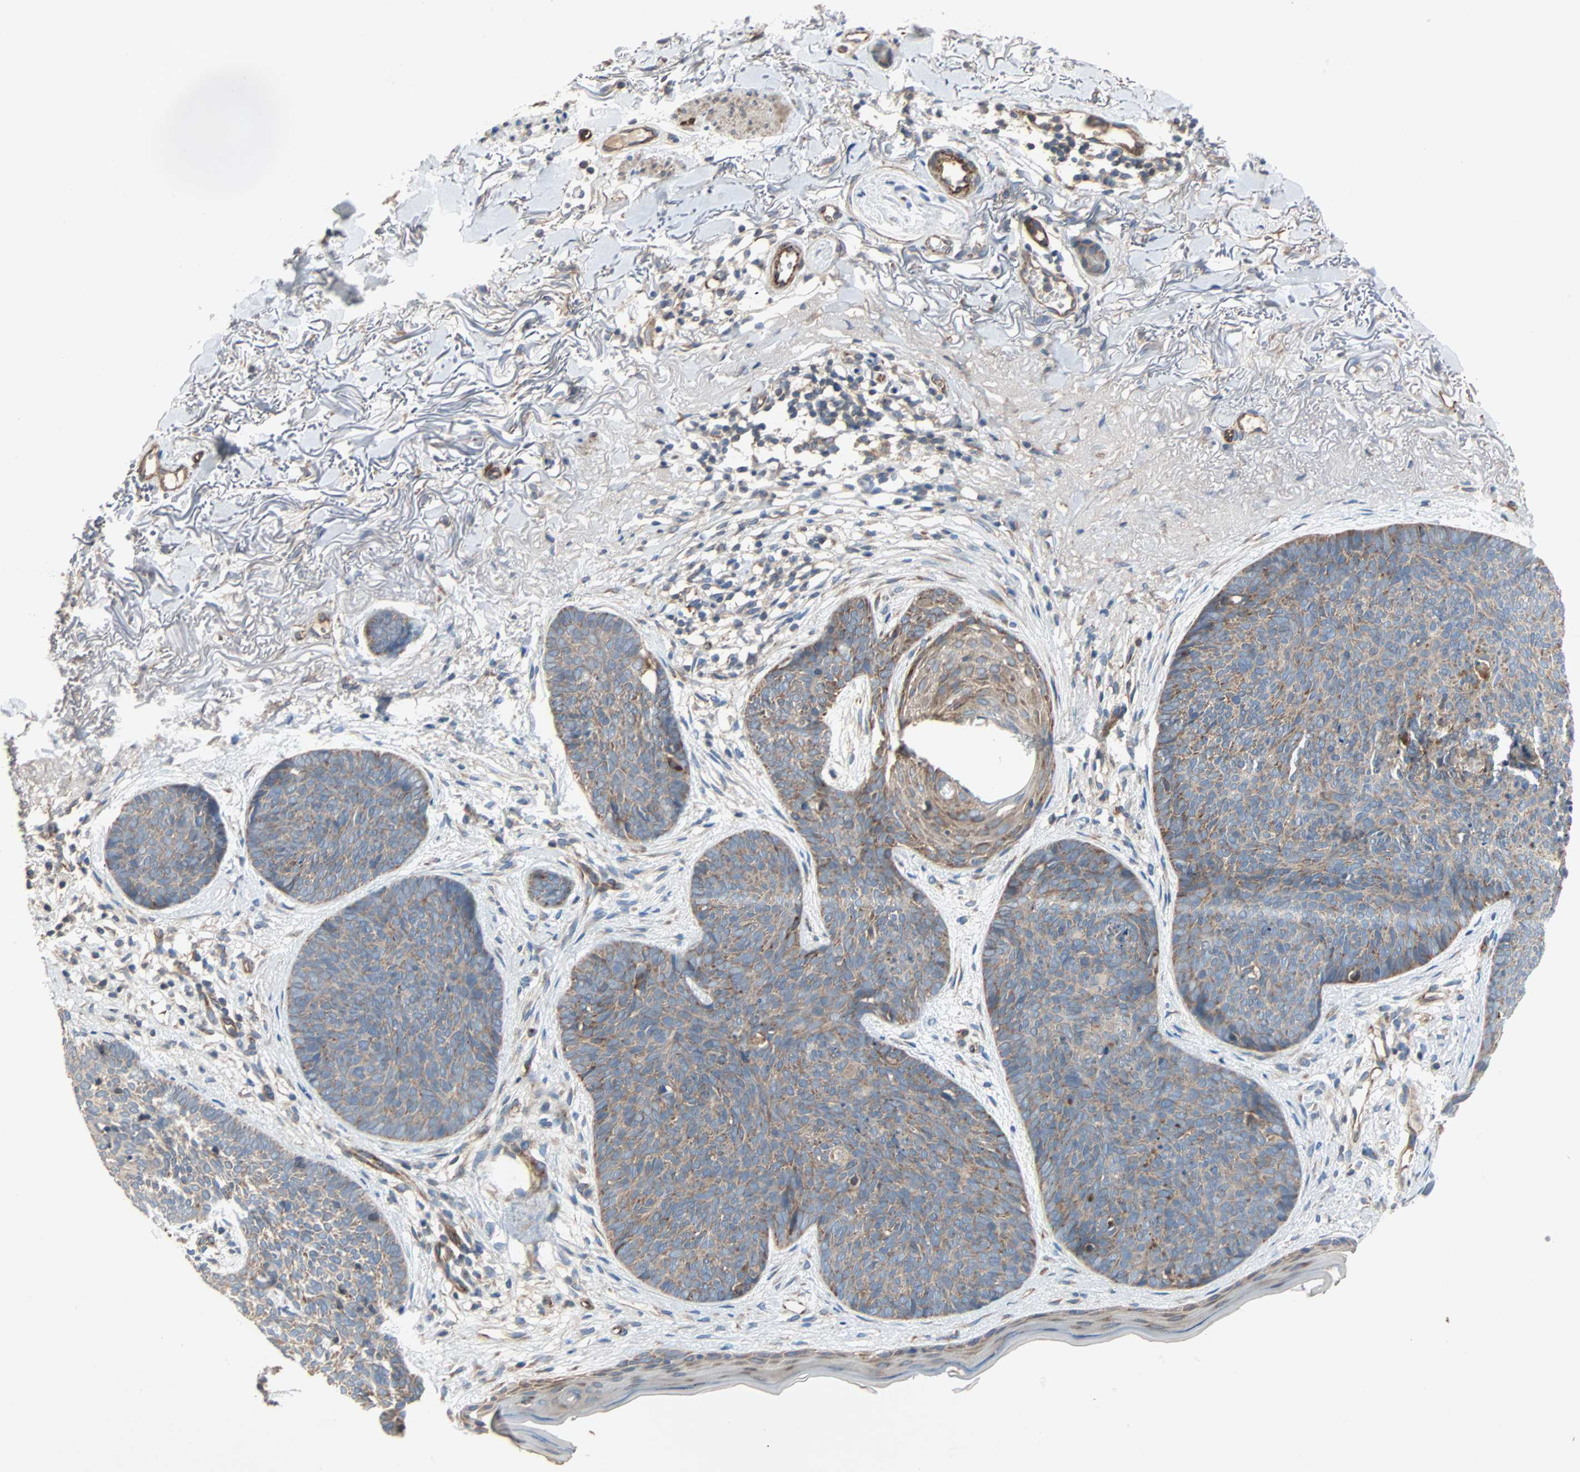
{"staining": {"intensity": "weak", "quantity": ">75%", "location": "cytoplasmic/membranous"}, "tissue": "skin cancer", "cell_type": "Tumor cells", "image_type": "cancer", "snomed": [{"axis": "morphology", "description": "Normal tissue, NOS"}, {"axis": "morphology", "description": "Basal cell carcinoma"}, {"axis": "topography", "description": "Skin"}], "caption": "Tumor cells display low levels of weak cytoplasmic/membranous positivity in approximately >75% of cells in human basal cell carcinoma (skin). The staining is performed using DAB (3,3'-diaminobenzidine) brown chromogen to label protein expression. The nuclei are counter-stained blue using hematoxylin.", "gene": "XYLT1", "patient": {"sex": "female", "age": 70}}